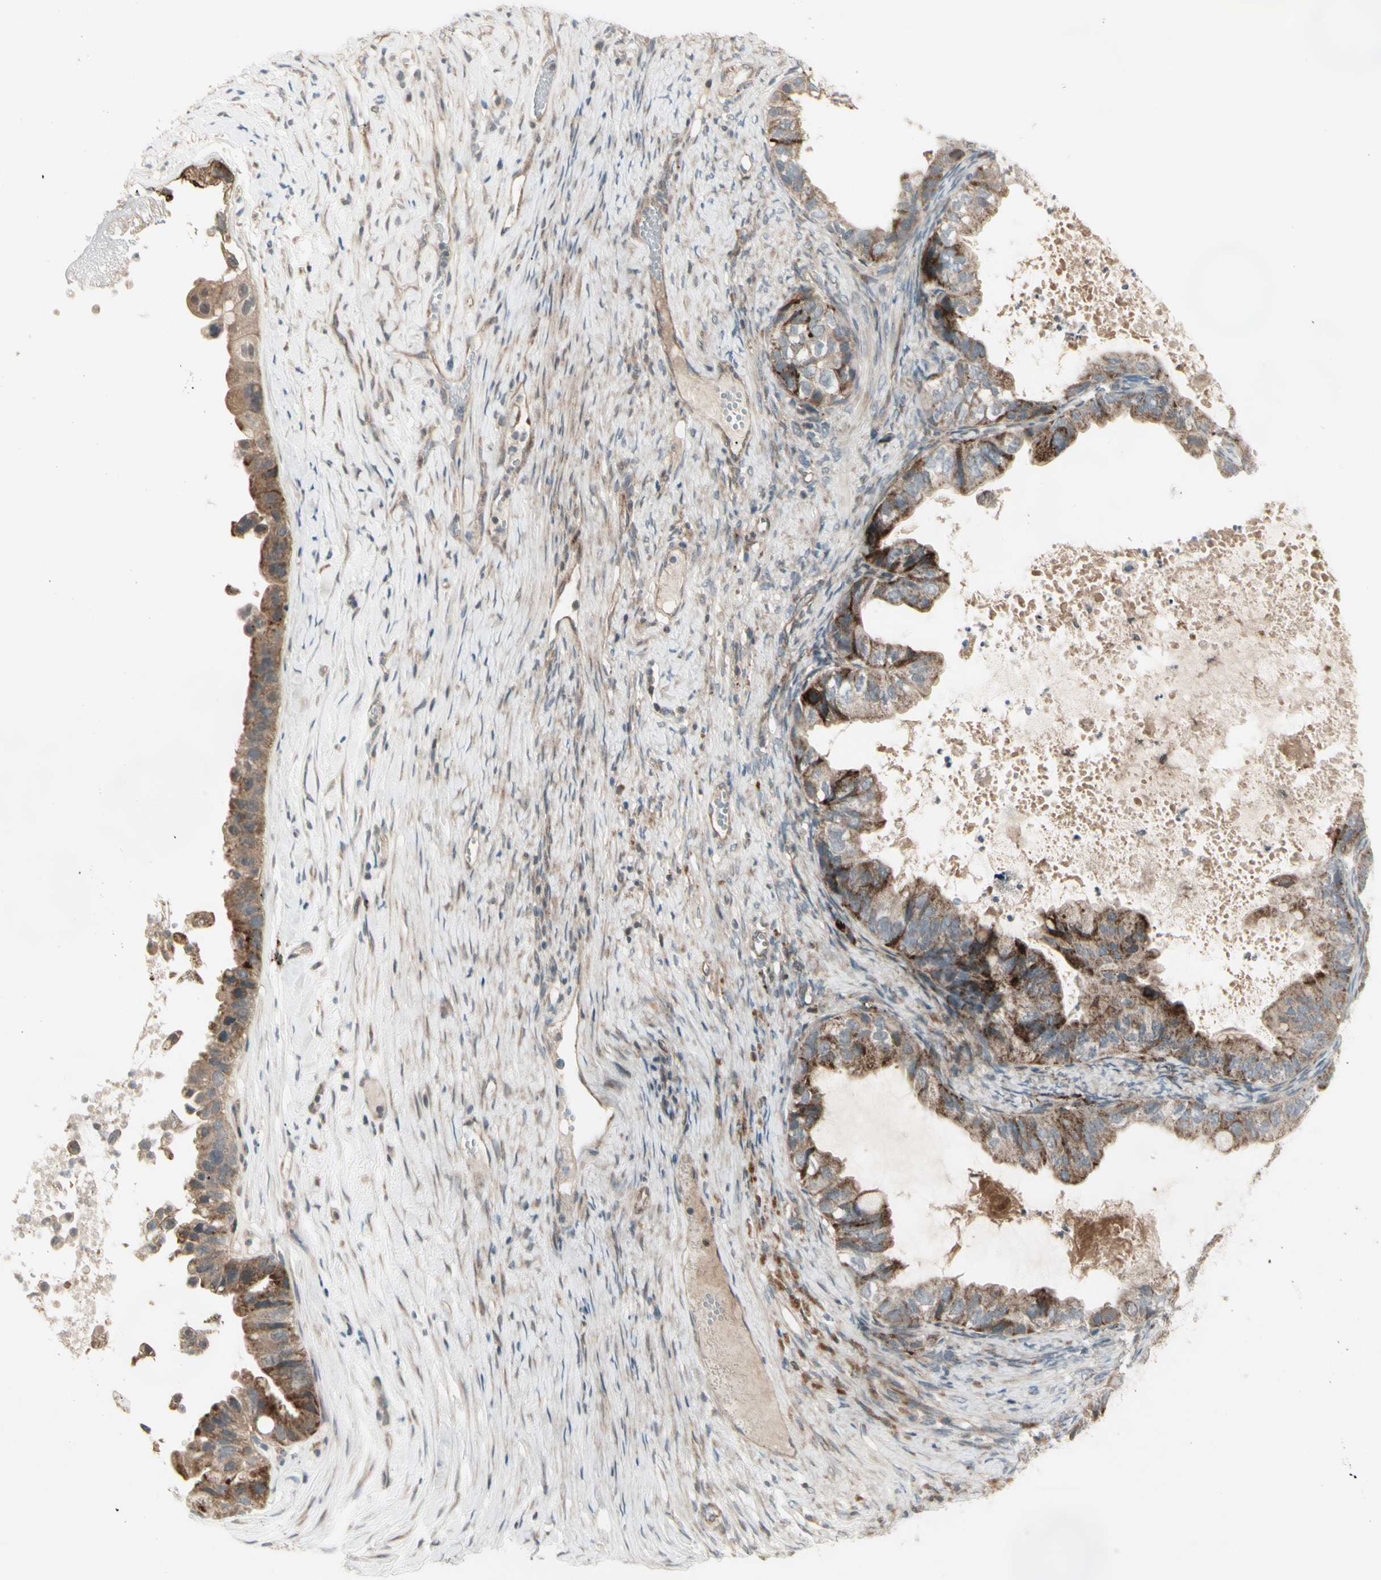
{"staining": {"intensity": "moderate", "quantity": ">75%", "location": "cytoplasmic/membranous"}, "tissue": "ovarian cancer", "cell_type": "Tumor cells", "image_type": "cancer", "snomed": [{"axis": "morphology", "description": "Cystadenocarcinoma, mucinous, NOS"}, {"axis": "topography", "description": "Ovary"}], "caption": "An image of human ovarian mucinous cystadenocarcinoma stained for a protein shows moderate cytoplasmic/membranous brown staining in tumor cells.", "gene": "OSTM1", "patient": {"sex": "female", "age": 80}}